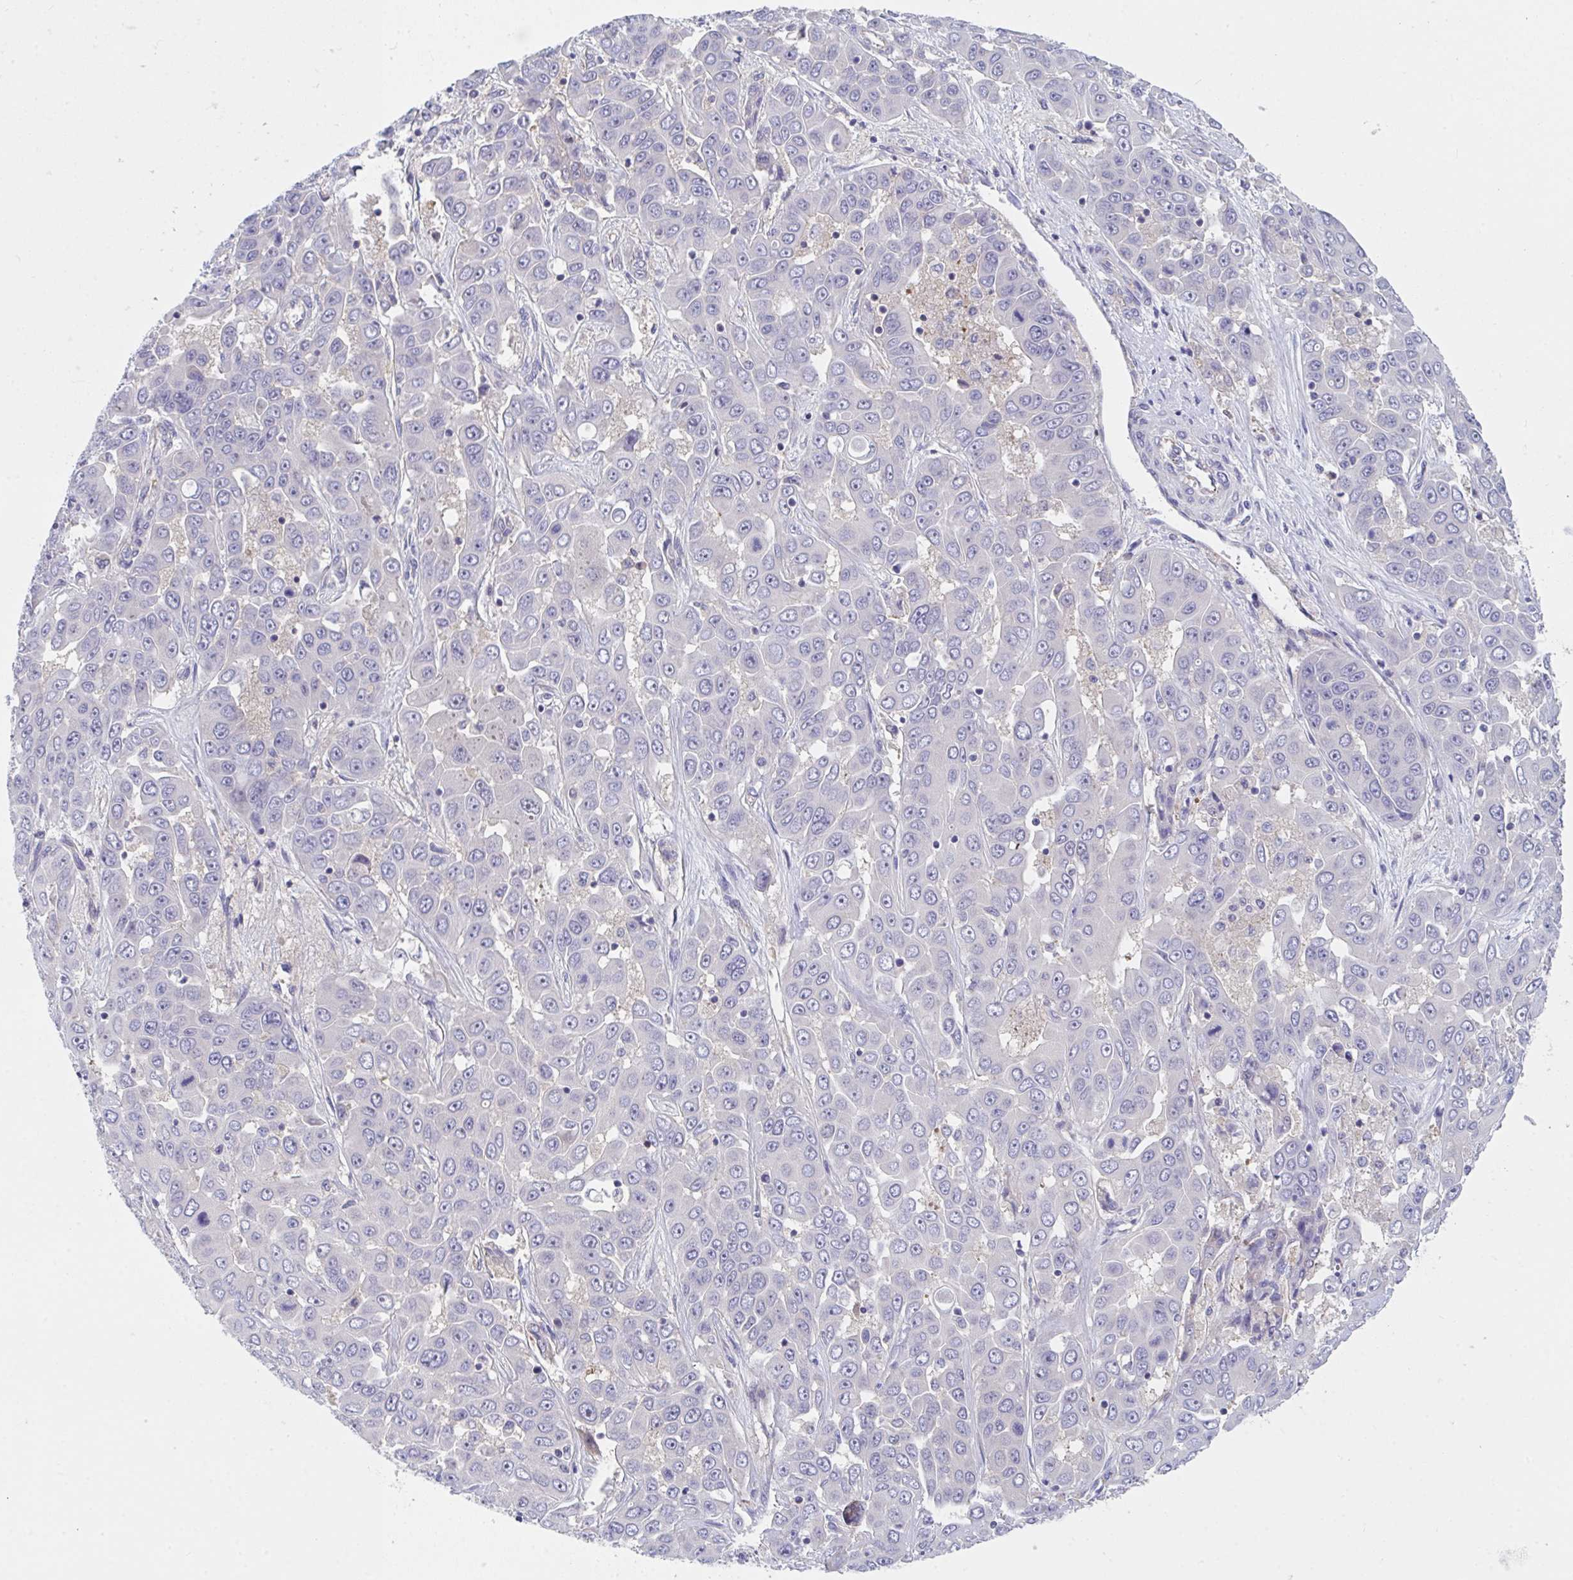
{"staining": {"intensity": "negative", "quantity": "none", "location": "none"}, "tissue": "liver cancer", "cell_type": "Tumor cells", "image_type": "cancer", "snomed": [{"axis": "morphology", "description": "Cholangiocarcinoma"}, {"axis": "topography", "description": "Liver"}], "caption": "Immunohistochemical staining of human liver cholangiocarcinoma displays no significant expression in tumor cells. (Brightfield microscopy of DAB immunohistochemistry (IHC) at high magnification).", "gene": "P2RX3", "patient": {"sex": "female", "age": 52}}